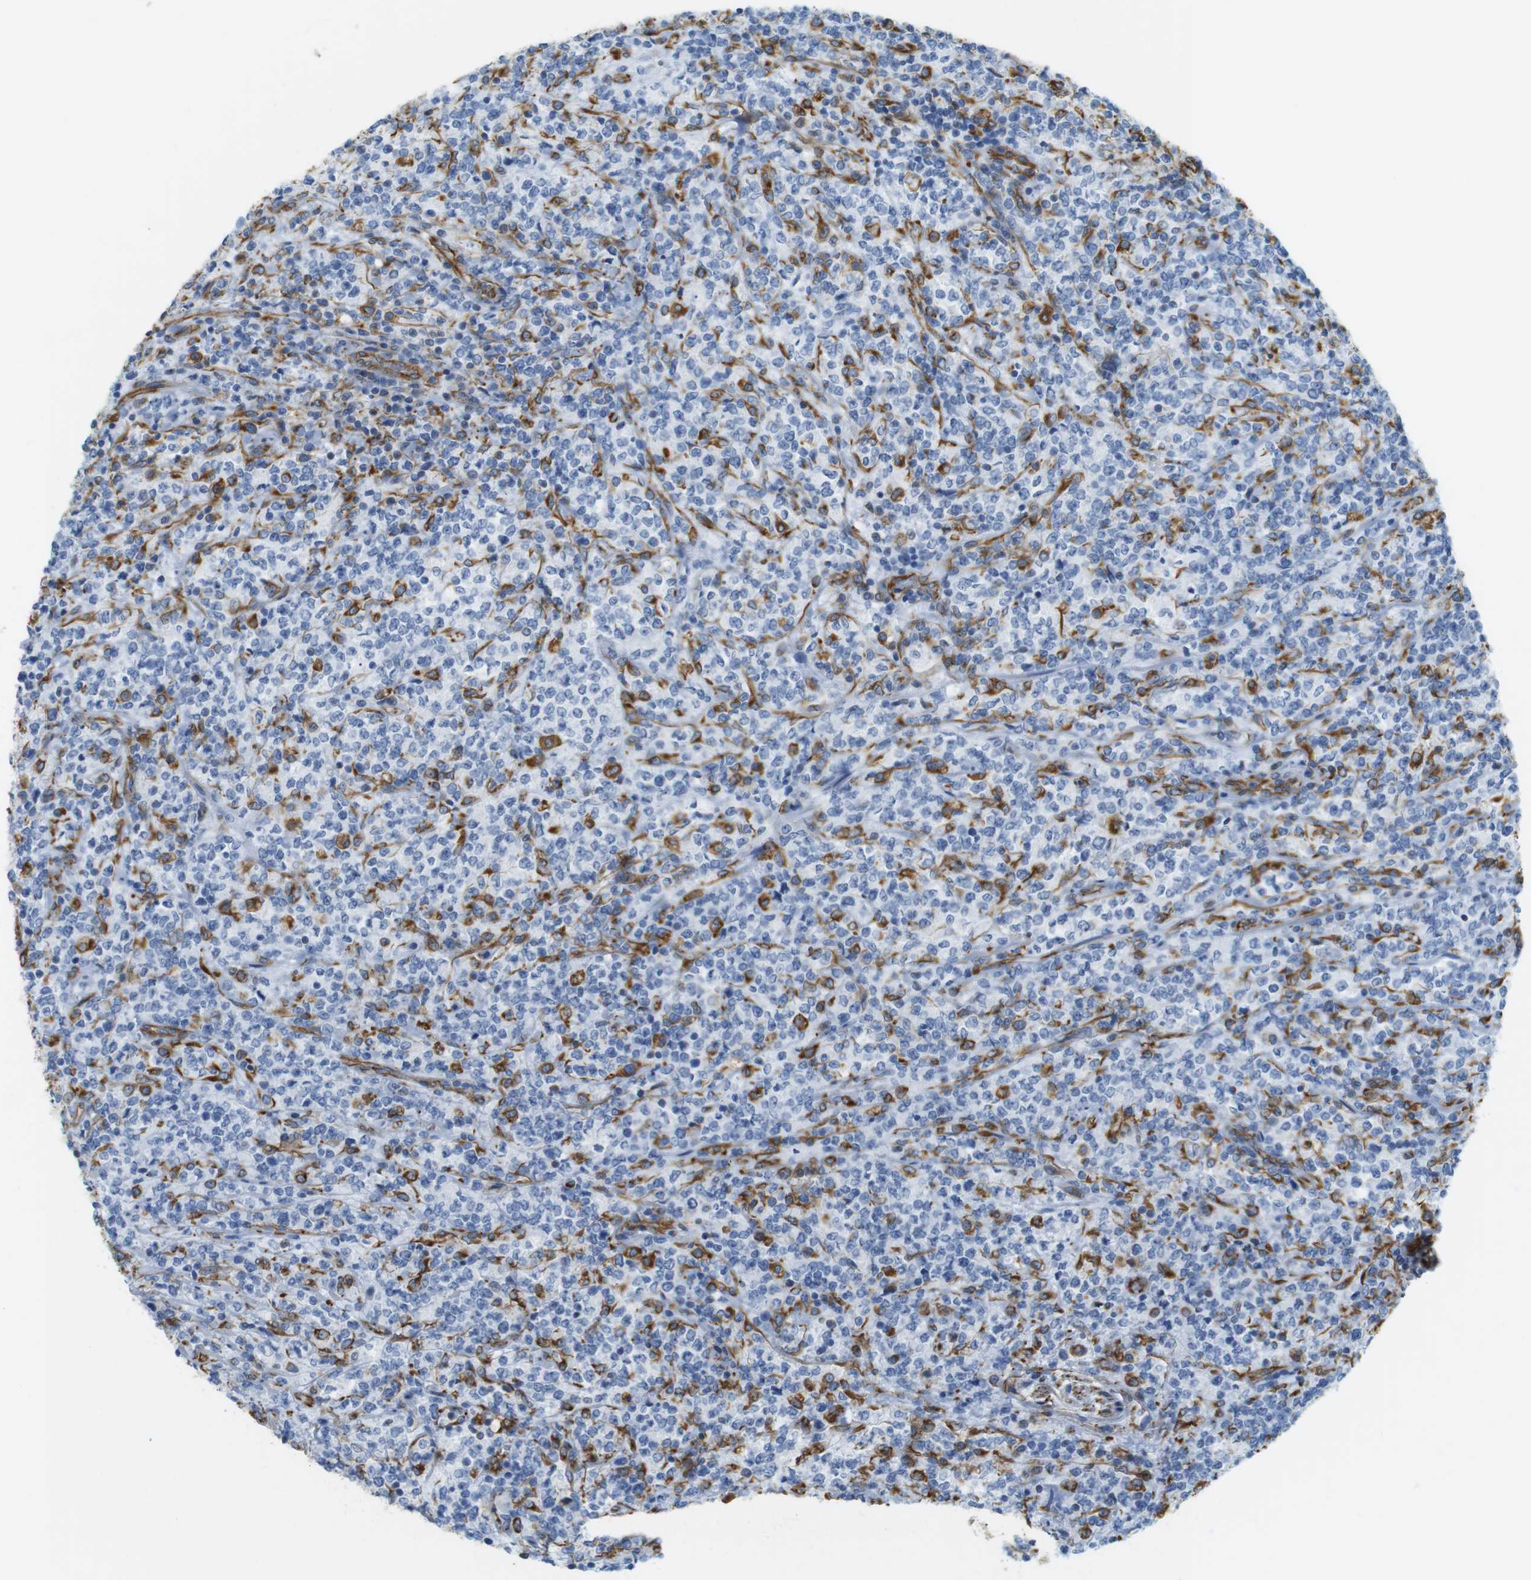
{"staining": {"intensity": "negative", "quantity": "none", "location": "none"}, "tissue": "lymphoma", "cell_type": "Tumor cells", "image_type": "cancer", "snomed": [{"axis": "morphology", "description": "Malignant lymphoma, non-Hodgkin's type, High grade"}, {"axis": "topography", "description": "Soft tissue"}], "caption": "DAB immunohistochemical staining of human high-grade malignant lymphoma, non-Hodgkin's type shows no significant expression in tumor cells. Brightfield microscopy of immunohistochemistry (IHC) stained with DAB (3,3'-diaminobenzidine) (brown) and hematoxylin (blue), captured at high magnification.", "gene": "MS4A10", "patient": {"sex": "male", "age": 18}}